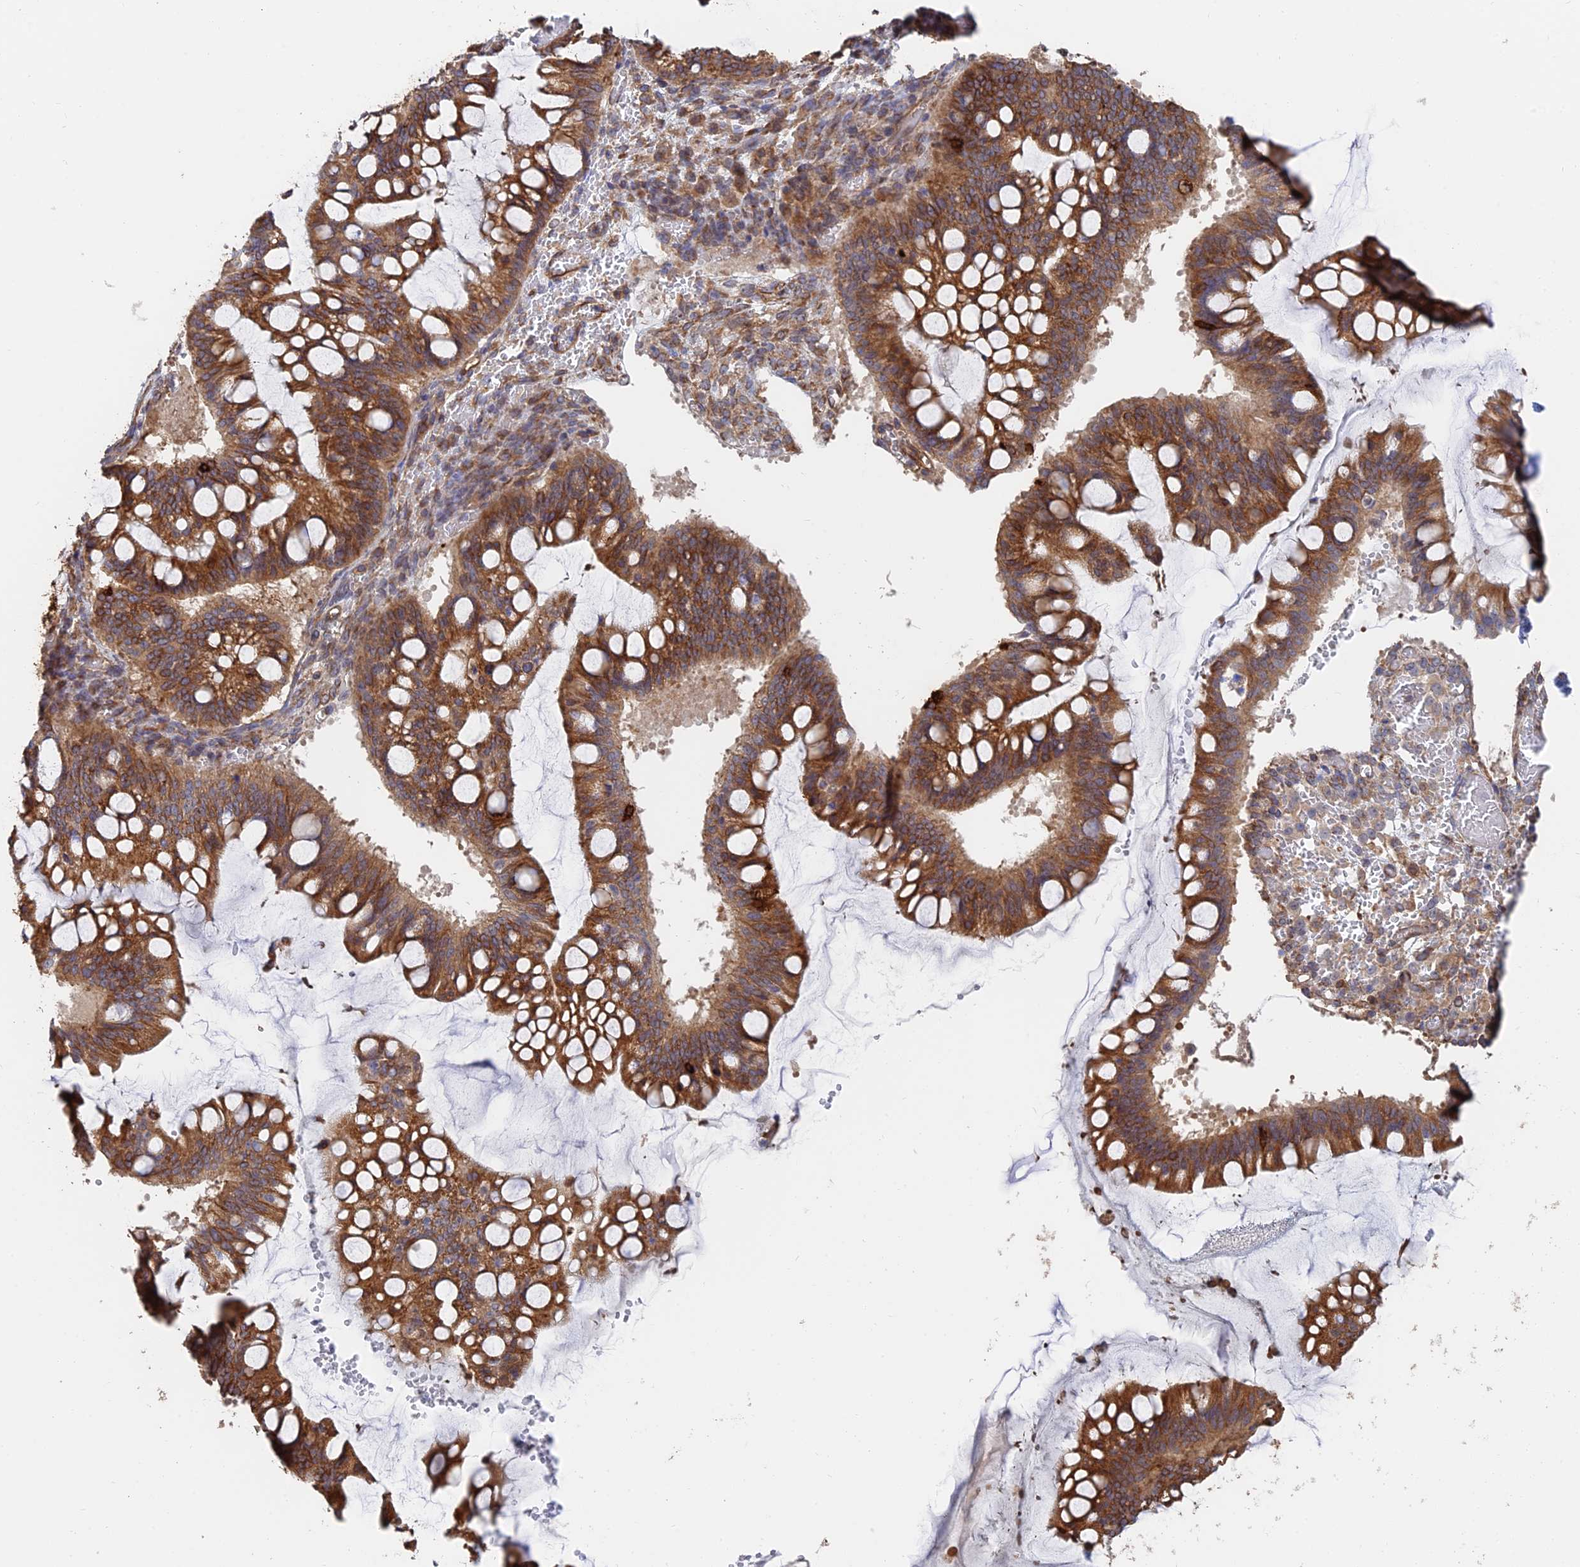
{"staining": {"intensity": "moderate", "quantity": ">75%", "location": "cytoplasmic/membranous"}, "tissue": "ovarian cancer", "cell_type": "Tumor cells", "image_type": "cancer", "snomed": [{"axis": "morphology", "description": "Cystadenocarcinoma, mucinous, NOS"}, {"axis": "topography", "description": "Ovary"}], "caption": "Mucinous cystadenocarcinoma (ovarian) stained for a protein exhibits moderate cytoplasmic/membranous positivity in tumor cells.", "gene": "WBP11", "patient": {"sex": "female", "age": 73}}